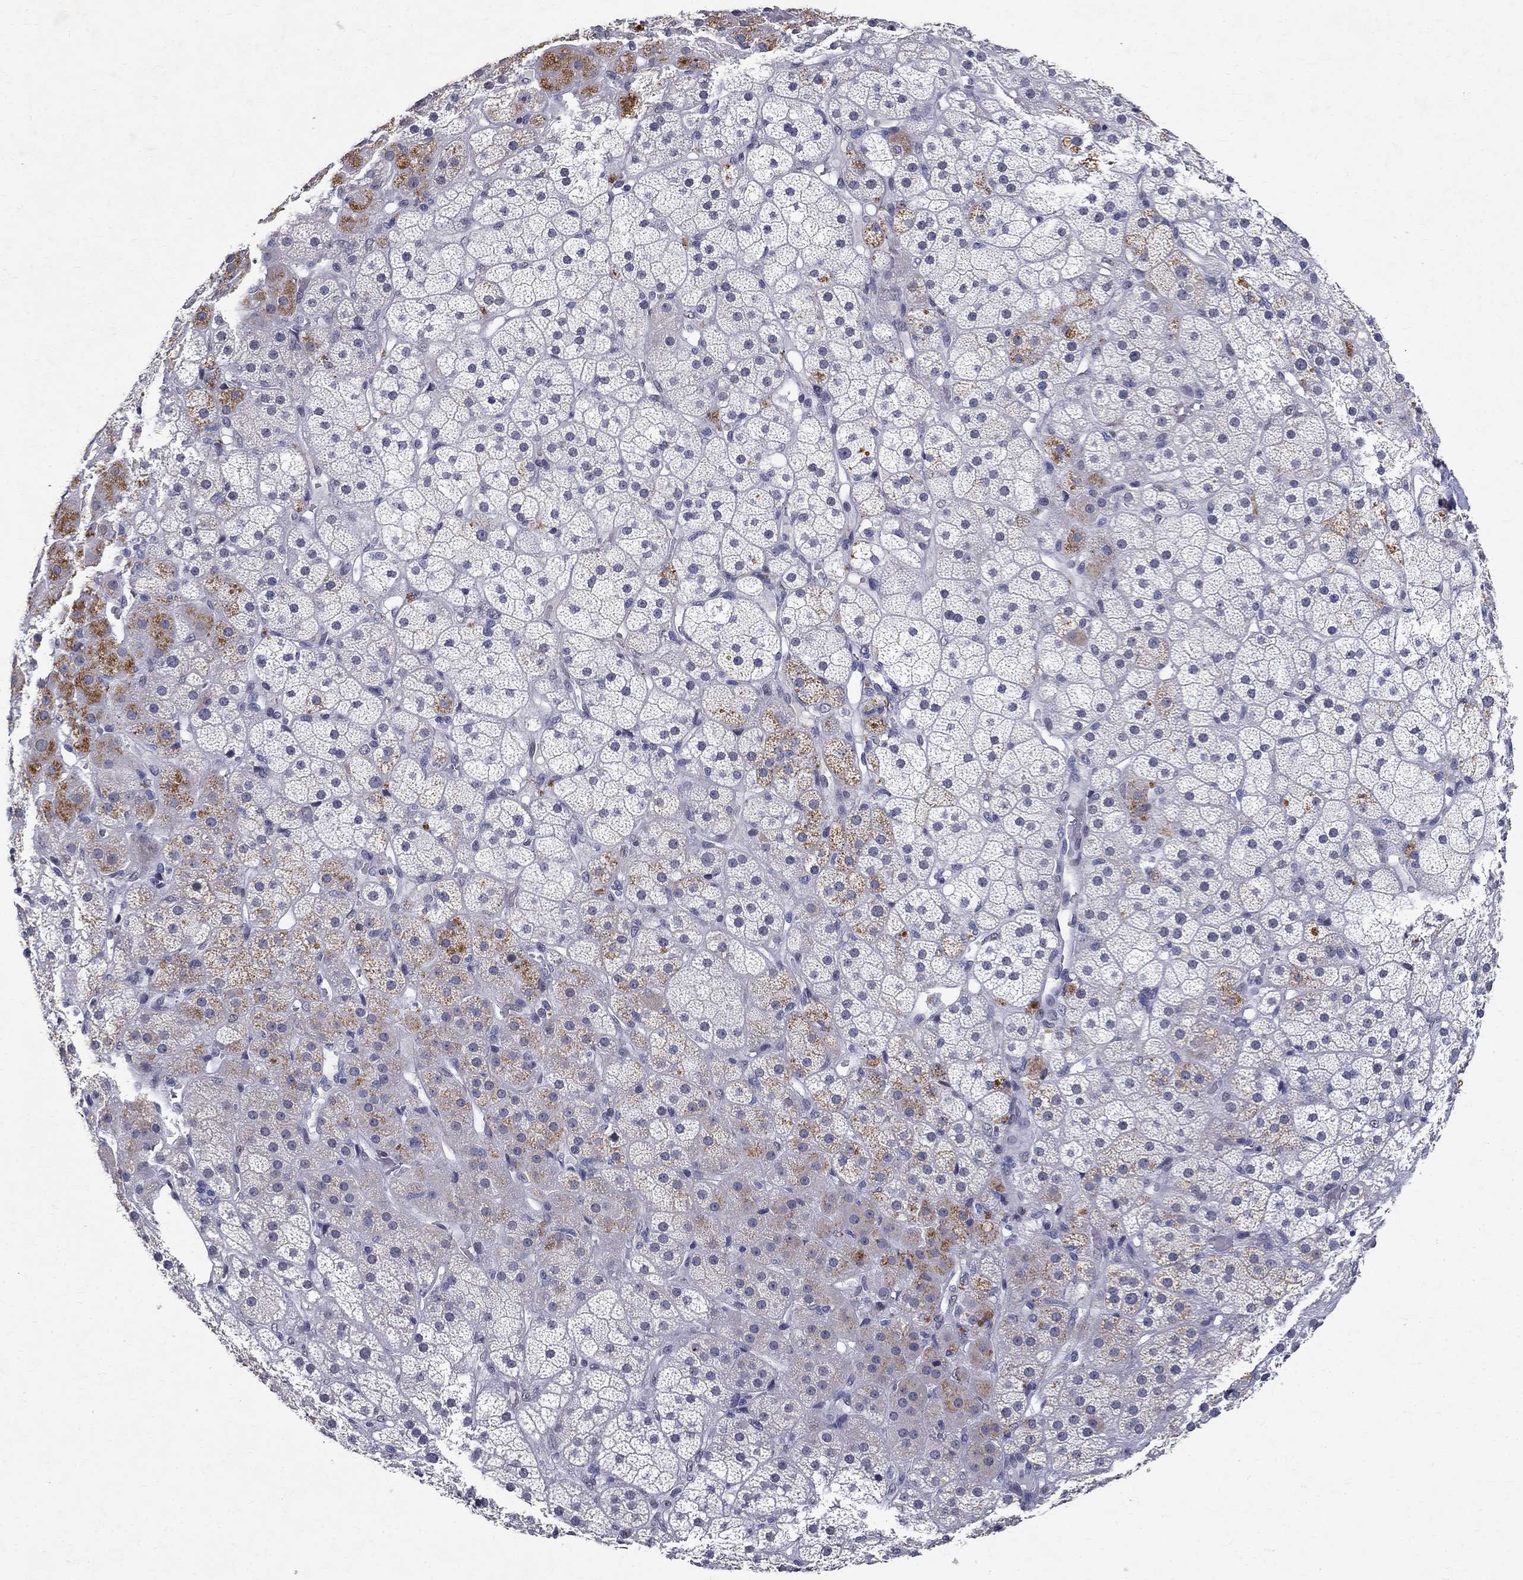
{"staining": {"intensity": "moderate", "quantity": "<25%", "location": "cytoplasmic/membranous"}, "tissue": "adrenal gland", "cell_type": "Glandular cells", "image_type": "normal", "snomed": [{"axis": "morphology", "description": "Normal tissue, NOS"}, {"axis": "topography", "description": "Adrenal gland"}], "caption": "Glandular cells reveal low levels of moderate cytoplasmic/membranous expression in approximately <25% of cells in unremarkable adrenal gland.", "gene": "RBFOX1", "patient": {"sex": "male", "age": 57}}